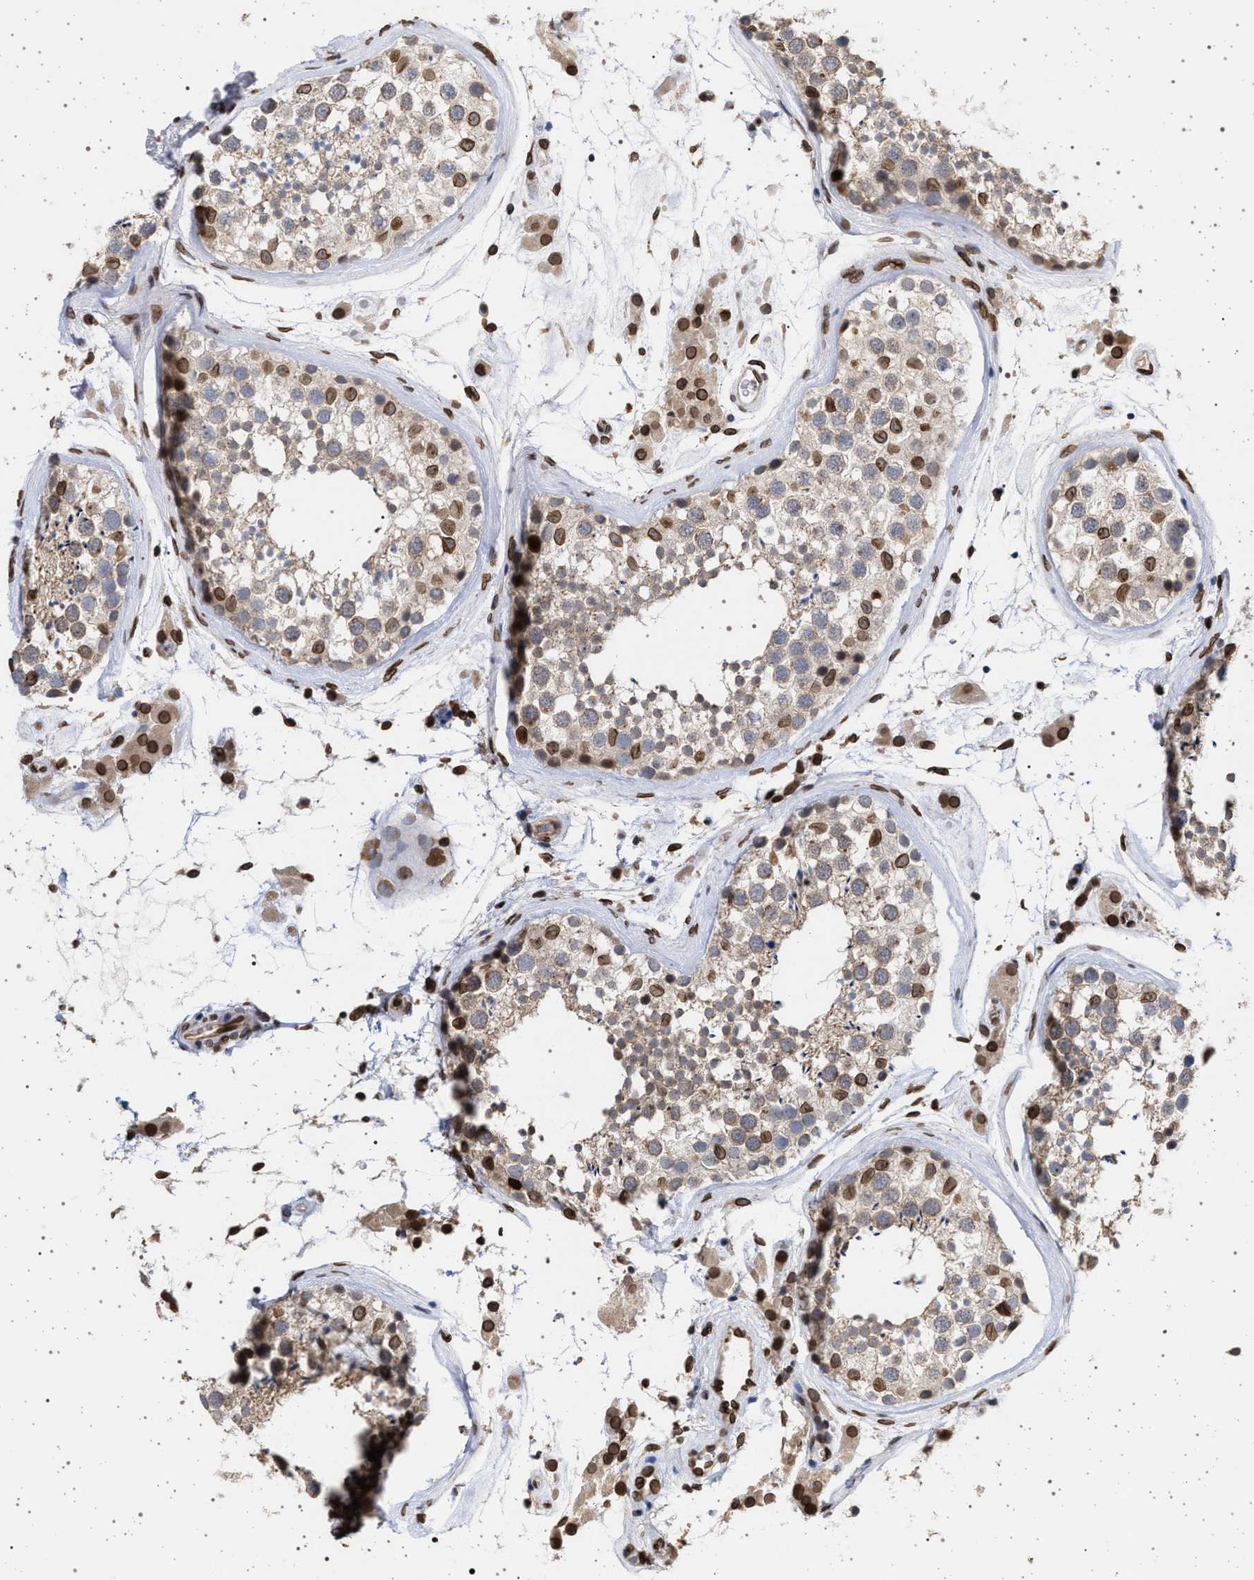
{"staining": {"intensity": "weak", "quantity": "25%-75%", "location": "cytoplasmic/membranous,nuclear"}, "tissue": "testis", "cell_type": "Cells in seminiferous ducts", "image_type": "normal", "snomed": [{"axis": "morphology", "description": "Normal tissue, NOS"}, {"axis": "topography", "description": "Testis"}], "caption": "Immunohistochemistry (IHC) image of unremarkable testis stained for a protein (brown), which demonstrates low levels of weak cytoplasmic/membranous,nuclear staining in approximately 25%-75% of cells in seminiferous ducts.", "gene": "ING2", "patient": {"sex": "male", "age": 46}}